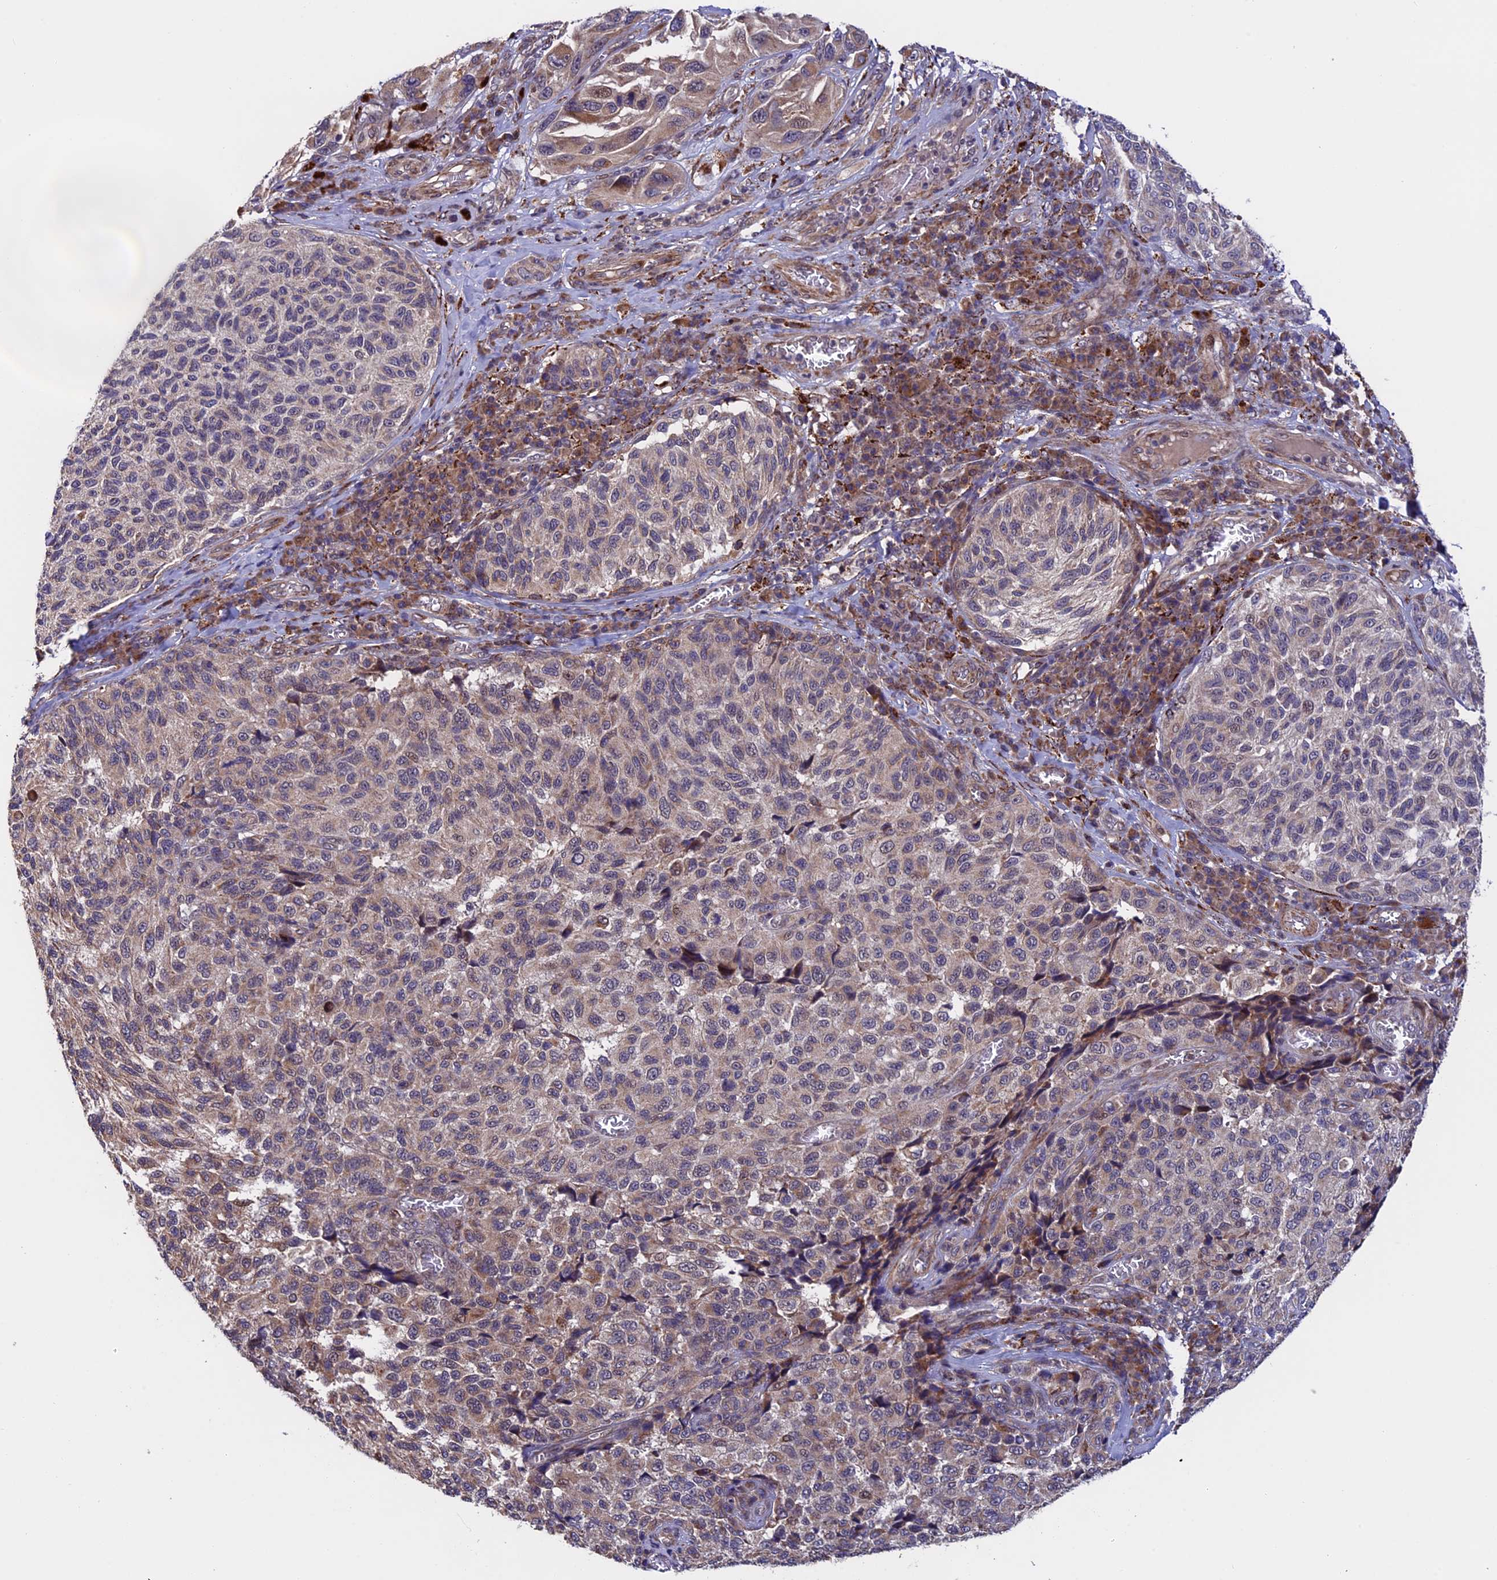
{"staining": {"intensity": "weak", "quantity": "25%-75%", "location": "cytoplasmic/membranous"}, "tissue": "melanoma", "cell_type": "Tumor cells", "image_type": "cancer", "snomed": [{"axis": "morphology", "description": "Malignant melanoma, NOS"}, {"axis": "topography", "description": "Skin"}], "caption": "High-magnification brightfield microscopy of malignant melanoma stained with DAB (brown) and counterstained with hematoxylin (blue). tumor cells exhibit weak cytoplasmic/membranous positivity is appreciated in about25%-75% of cells.", "gene": "RNF17", "patient": {"sex": "female", "age": 73}}